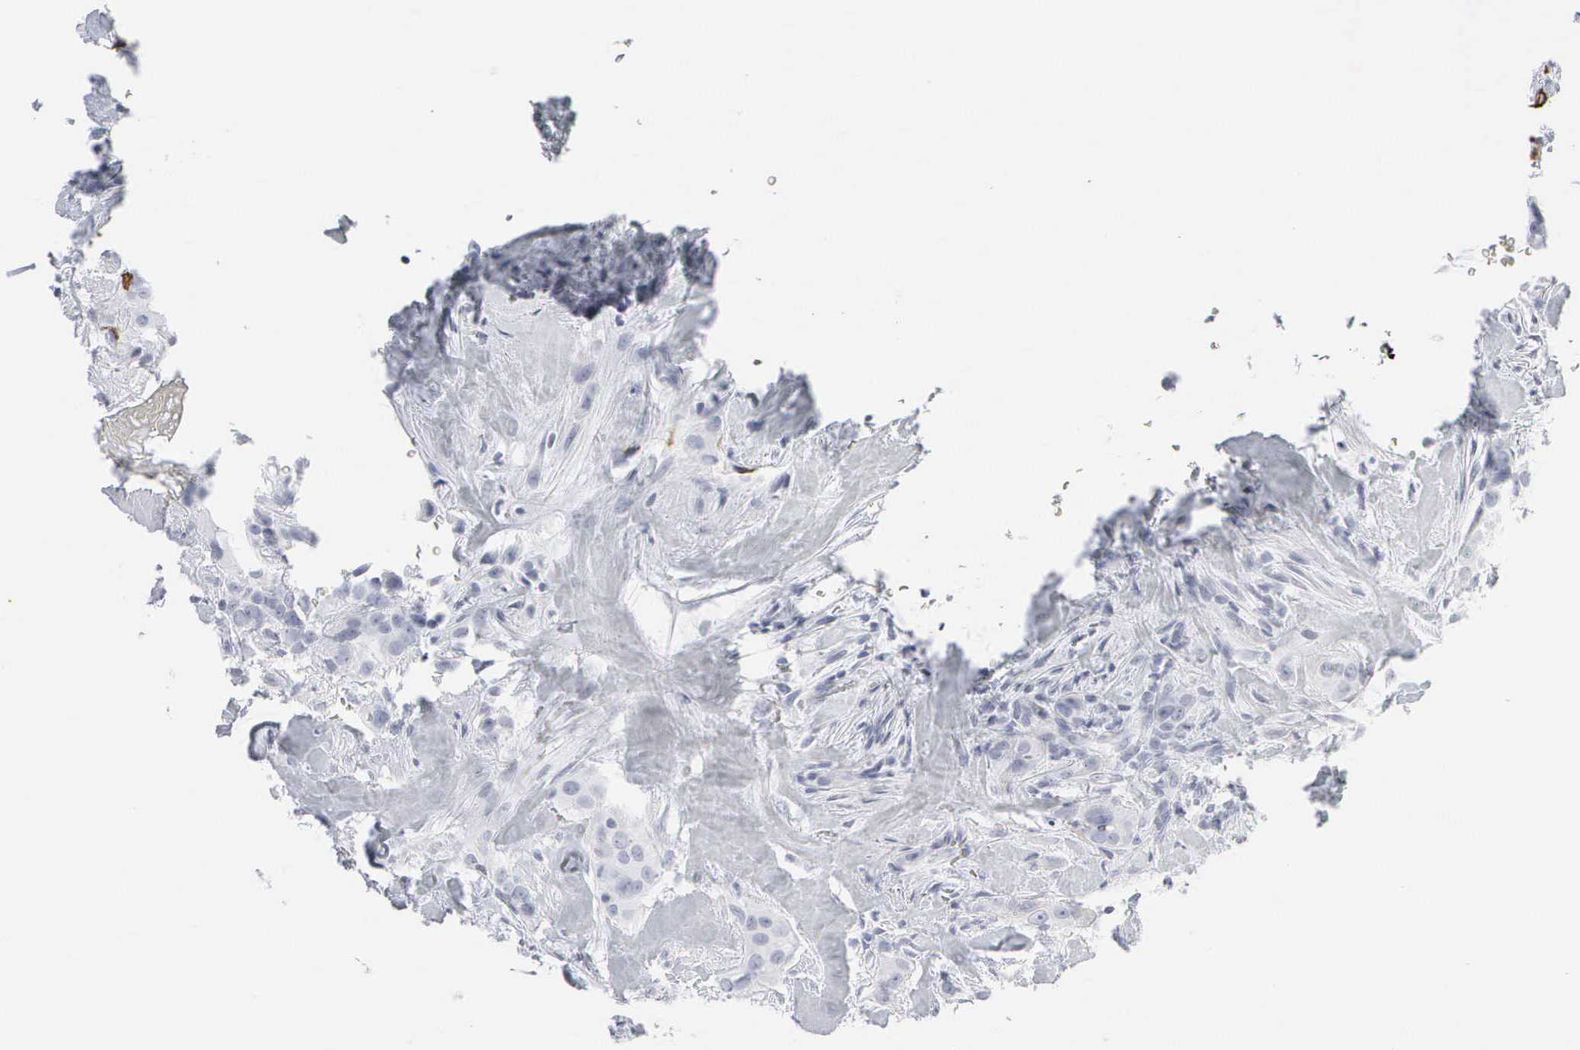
{"staining": {"intensity": "negative", "quantity": "none", "location": "none"}, "tissue": "breast cancer", "cell_type": "Tumor cells", "image_type": "cancer", "snomed": [{"axis": "morphology", "description": "Duct carcinoma"}, {"axis": "topography", "description": "Breast"}], "caption": "Immunohistochemistry (IHC) histopathology image of neoplastic tissue: breast cancer stained with DAB shows no significant protein positivity in tumor cells. (DAB (3,3'-diaminobenzidine) immunohistochemistry (IHC), high magnification).", "gene": "KRT14", "patient": {"sex": "female", "age": 45}}